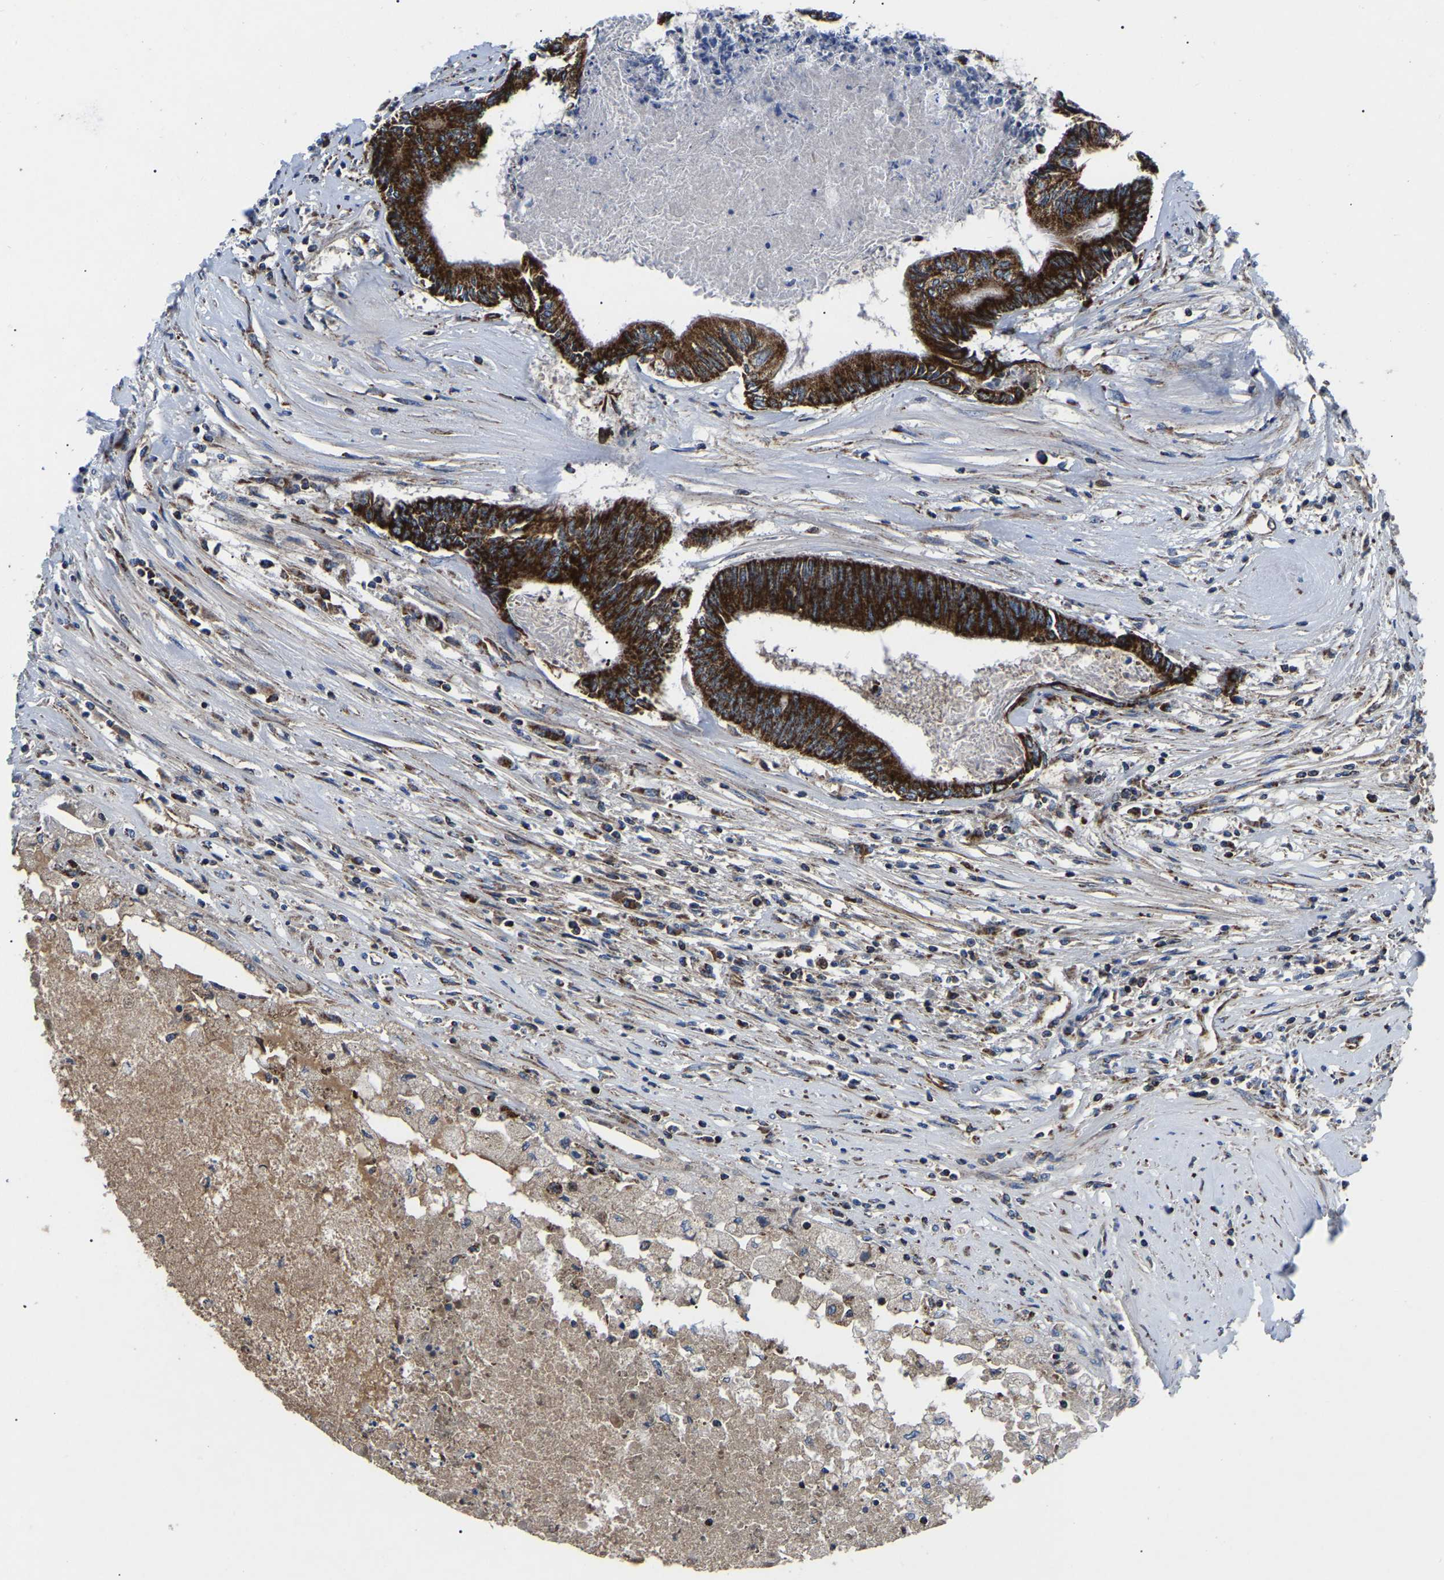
{"staining": {"intensity": "strong", "quantity": ">75%", "location": "cytoplasmic/membranous"}, "tissue": "colorectal cancer", "cell_type": "Tumor cells", "image_type": "cancer", "snomed": [{"axis": "morphology", "description": "Adenocarcinoma, NOS"}, {"axis": "topography", "description": "Rectum"}], "caption": "Immunohistochemistry (IHC) staining of colorectal cancer (adenocarcinoma), which demonstrates high levels of strong cytoplasmic/membranous staining in about >75% of tumor cells indicating strong cytoplasmic/membranous protein expression. The staining was performed using DAB (3,3'-diaminobenzidine) (brown) for protein detection and nuclei were counterstained in hematoxylin (blue).", "gene": "PPM1E", "patient": {"sex": "male", "age": 63}}